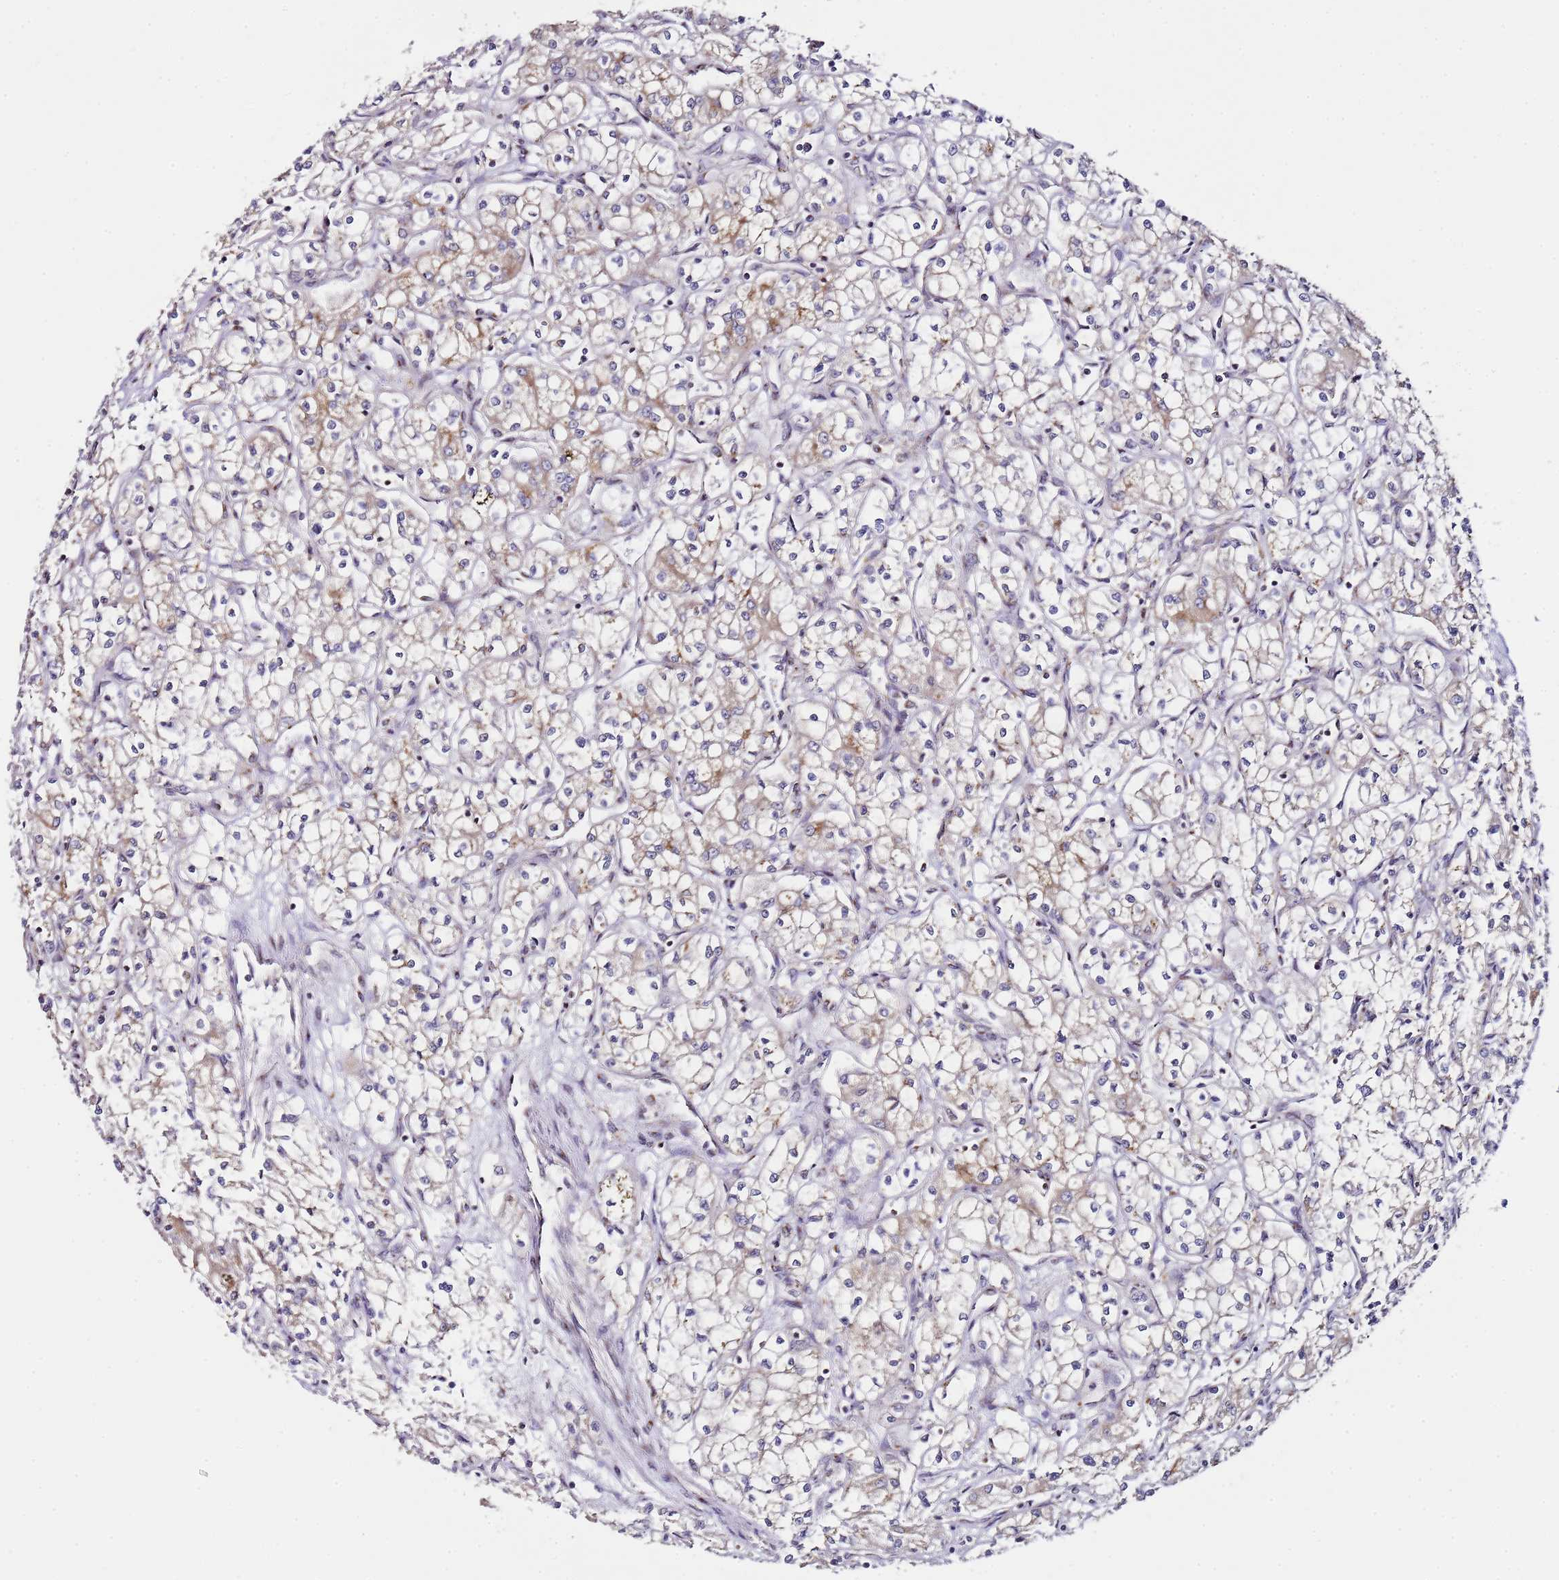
{"staining": {"intensity": "weak", "quantity": "<25%", "location": "cytoplasmic/membranous"}, "tissue": "renal cancer", "cell_type": "Tumor cells", "image_type": "cancer", "snomed": [{"axis": "morphology", "description": "Adenocarcinoma, NOS"}, {"axis": "topography", "description": "Kidney"}], "caption": "Immunohistochemical staining of renal cancer displays no significant staining in tumor cells.", "gene": "MRPL49", "patient": {"sex": "male", "age": 59}}